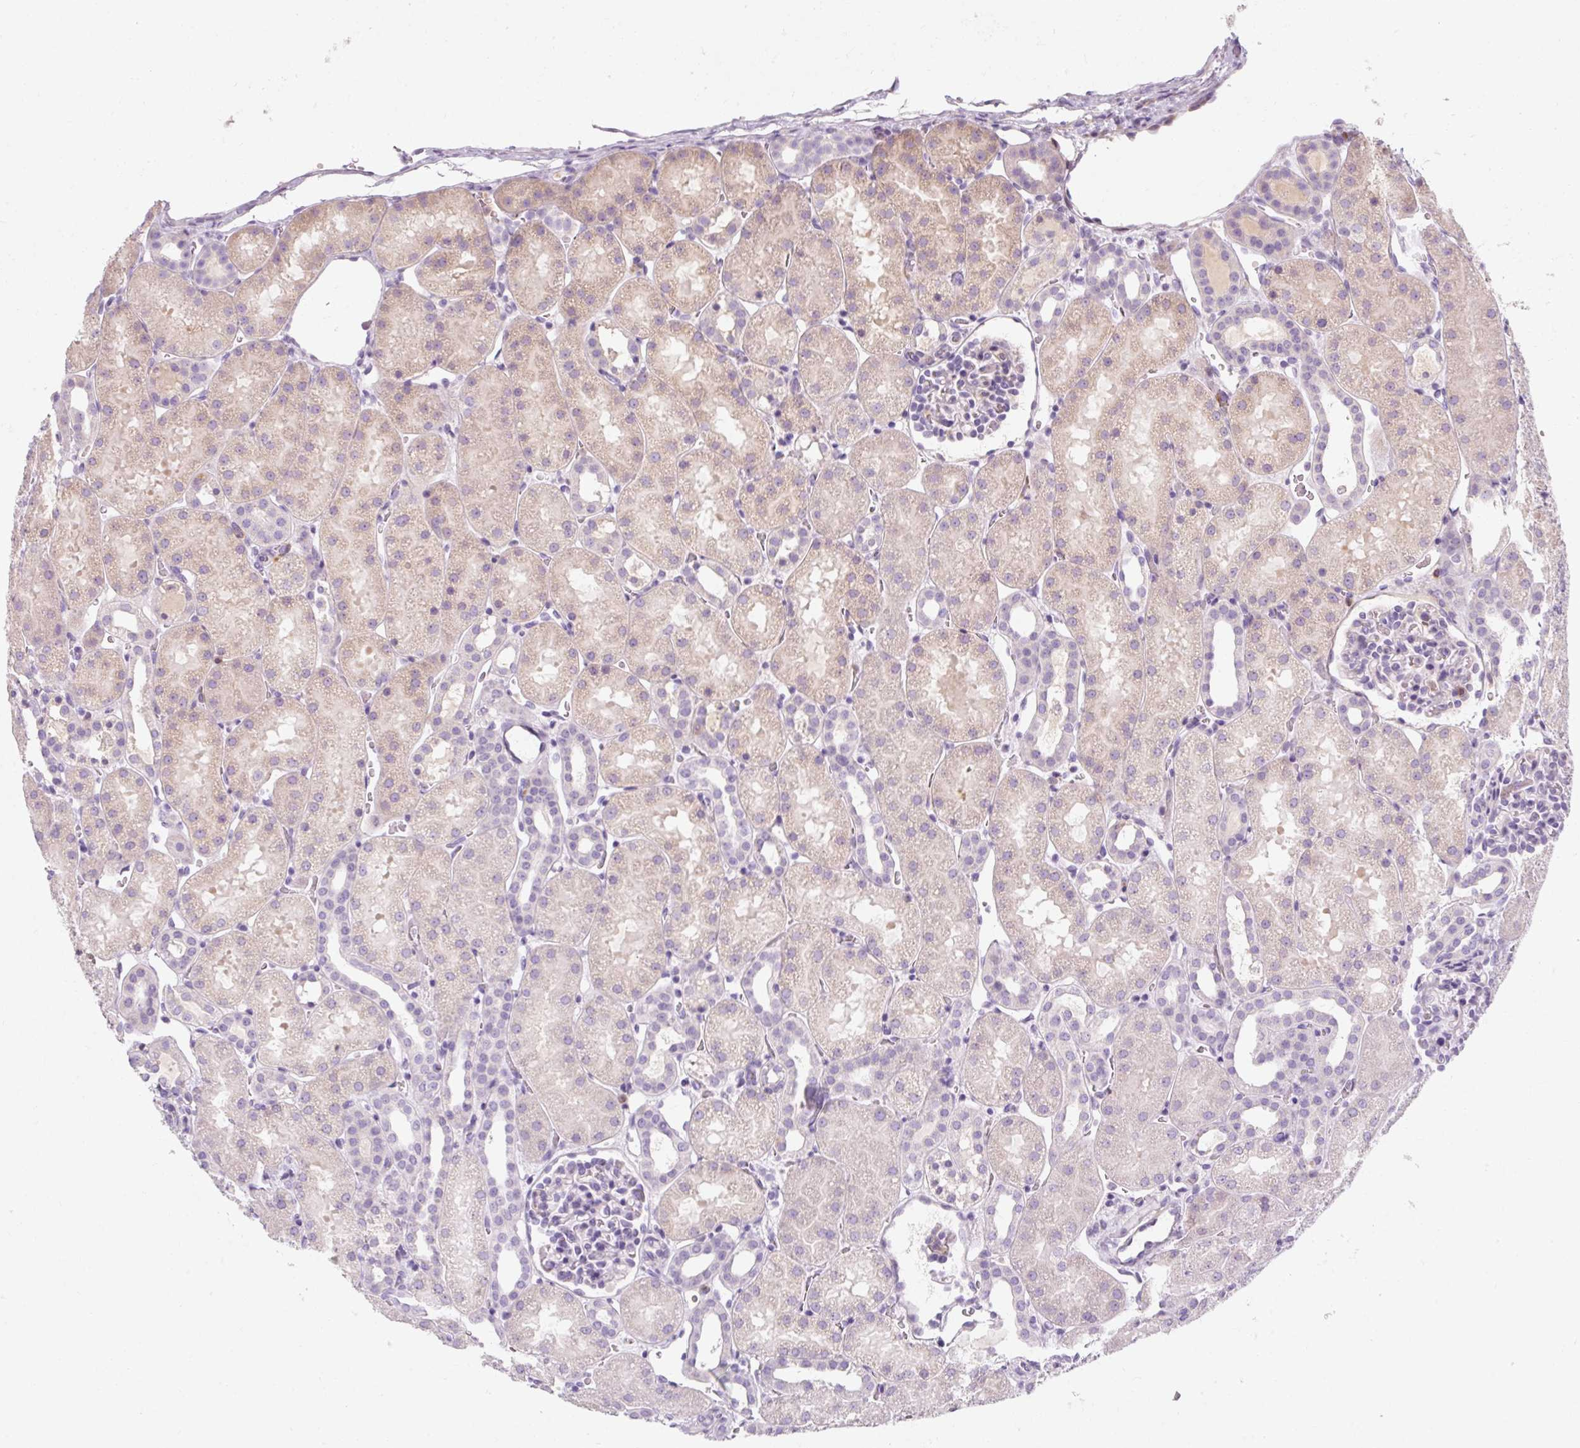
{"staining": {"intensity": "weak", "quantity": "25%-75%", "location": "cytoplasmic/membranous,nuclear"}, "tissue": "kidney", "cell_type": "Cells in glomeruli", "image_type": "normal", "snomed": [{"axis": "morphology", "description": "Normal tissue, NOS"}, {"axis": "topography", "description": "Kidney"}], "caption": "Brown immunohistochemical staining in normal human kidney shows weak cytoplasmic/membranous,nuclear expression in about 25%-75% of cells in glomeruli.", "gene": "TIGD2", "patient": {"sex": "male", "age": 2}}